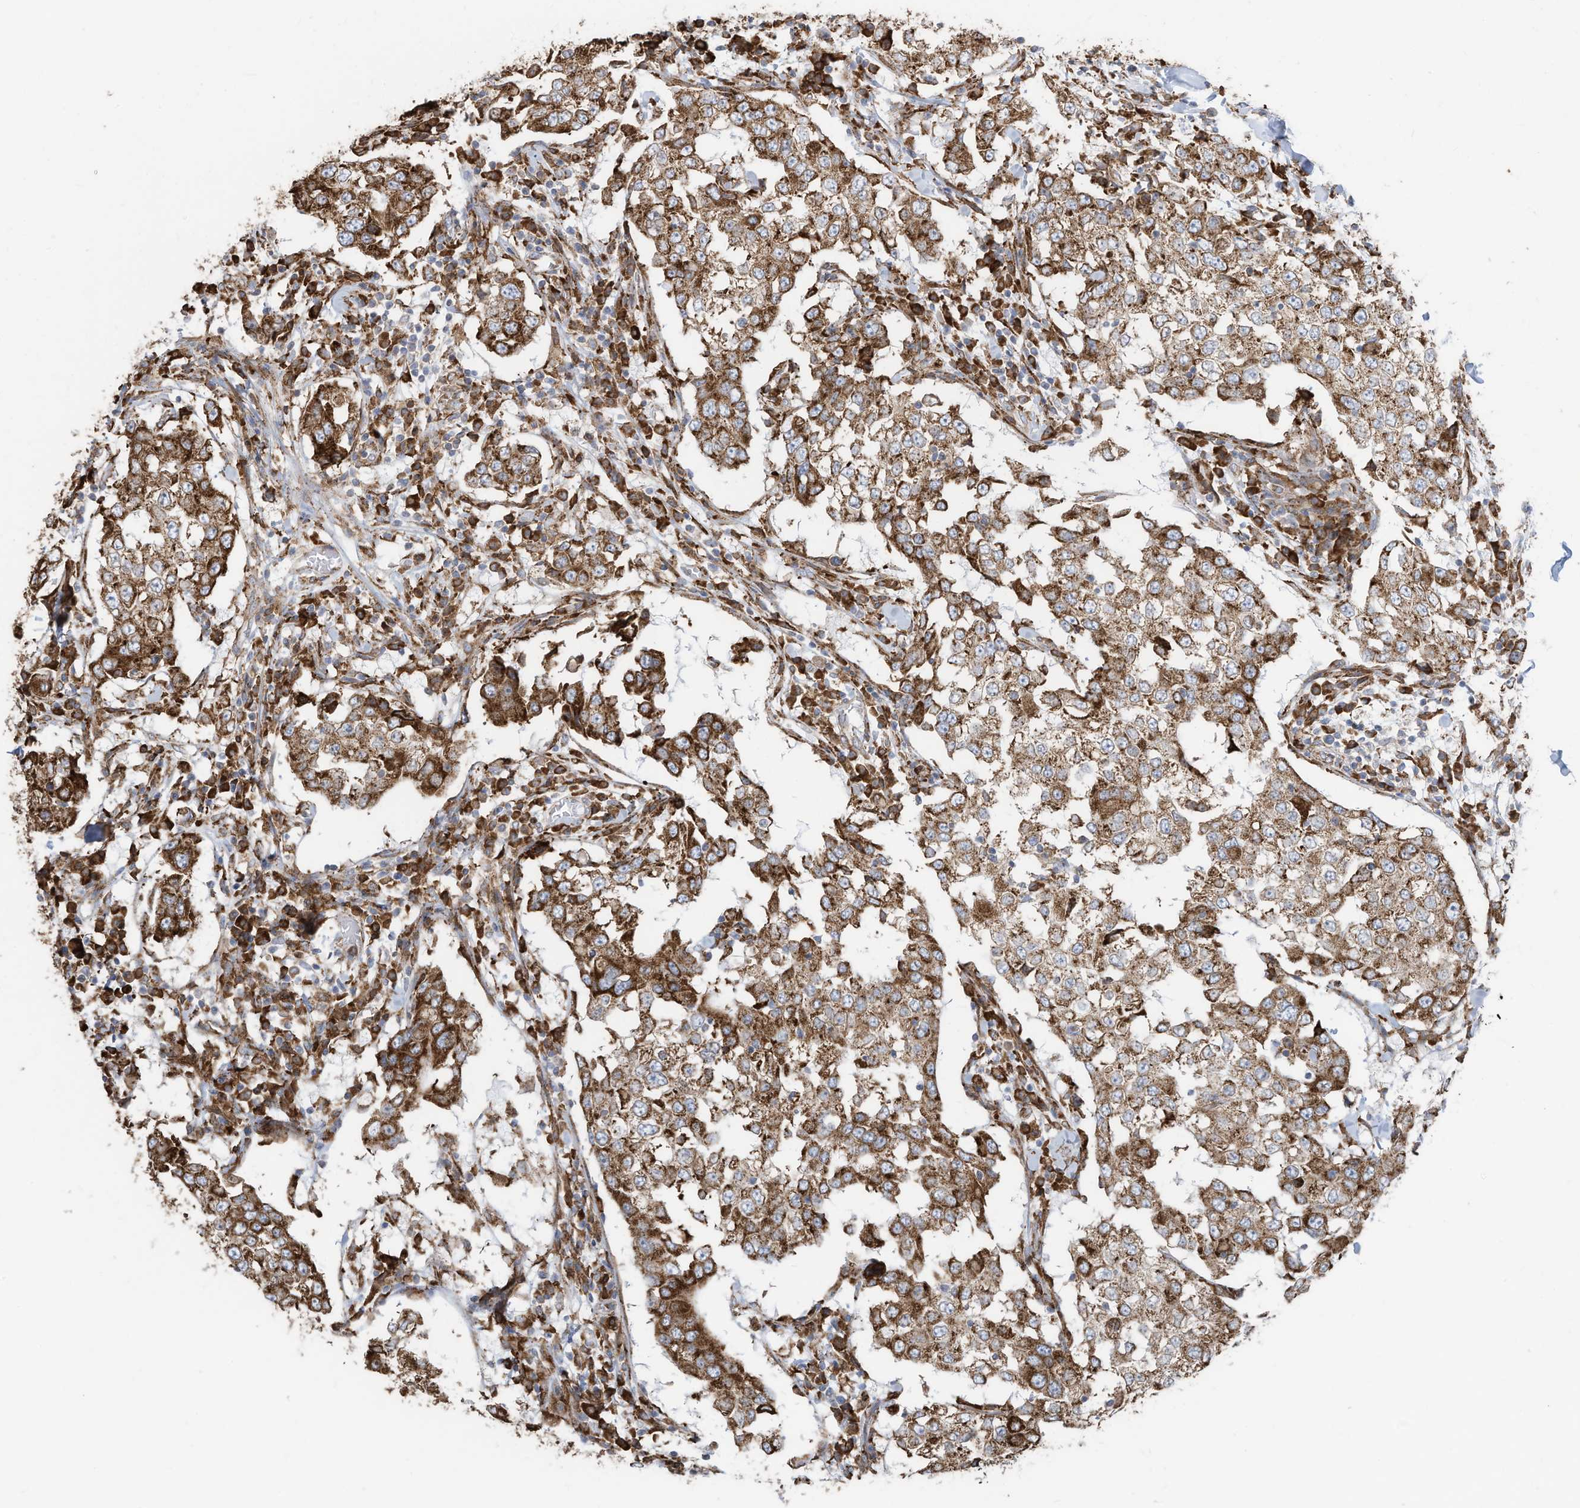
{"staining": {"intensity": "strong", "quantity": ">75%", "location": "cytoplasmic/membranous"}, "tissue": "breast cancer", "cell_type": "Tumor cells", "image_type": "cancer", "snomed": [{"axis": "morphology", "description": "Duct carcinoma"}, {"axis": "topography", "description": "Breast"}], "caption": "Protein expression analysis of human breast invasive ductal carcinoma reveals strong cytoplasmic/membranous staining in about >75% of tumor cells.", "gene": "ZNF354C", "patient": {"sex": "female", "age": 27}}